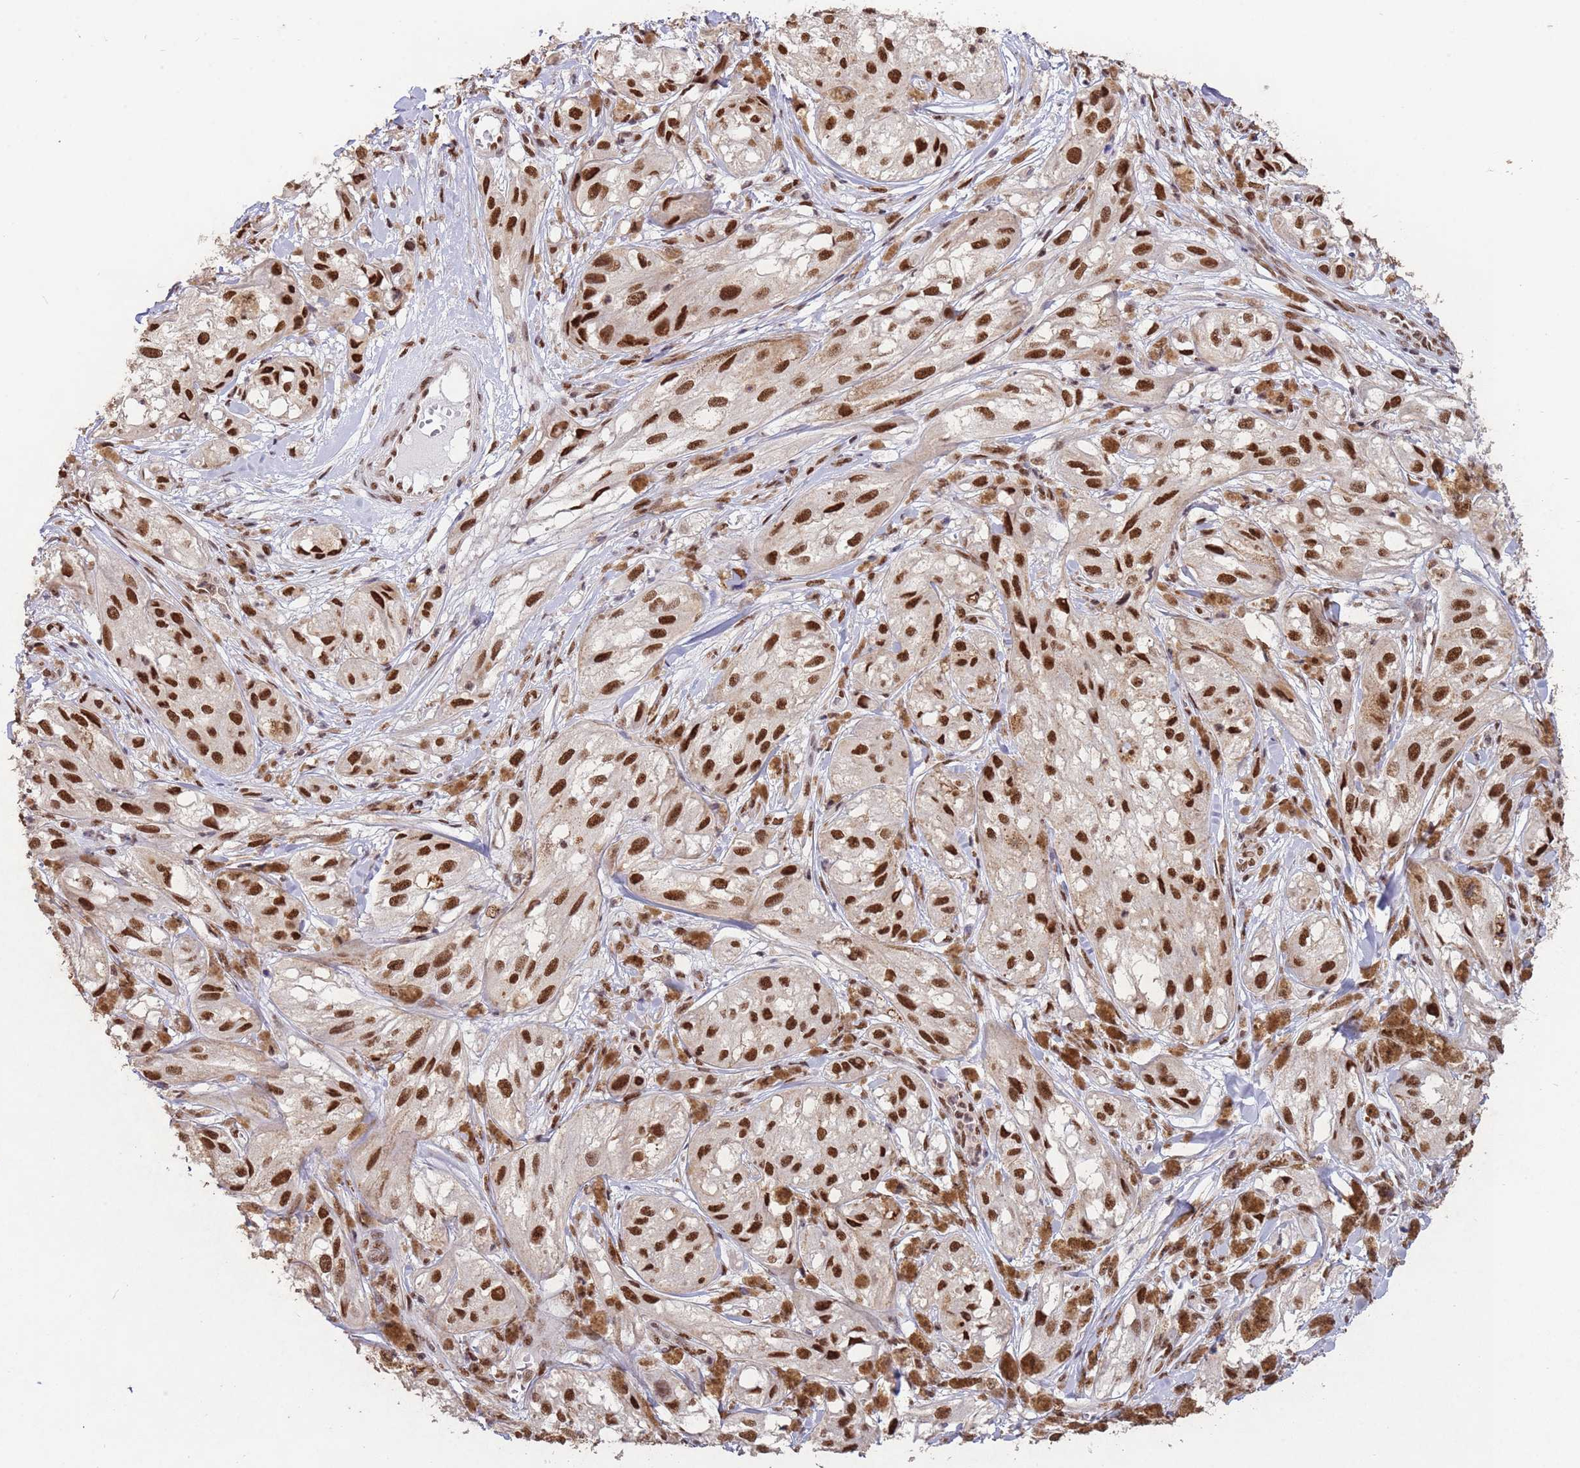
{"staining": {"intensity": "strong", "quantity": ">75%", "location": "nuclear"}, "tissue": "melanoma", "cell_type": "Tumor cells", "image_type": "cancer", "snomed": [{"axis": "morphology", "description": "Malignant melanoma, NOS"}, {"axis": "topography", "description": "Skin"}], "caption": "A brown stain shows strong nuclear staining of a protein in human malignant melanoma tumor cells.", "gene": "ESF1", "patient": {"sex": "male", "age": 88}}